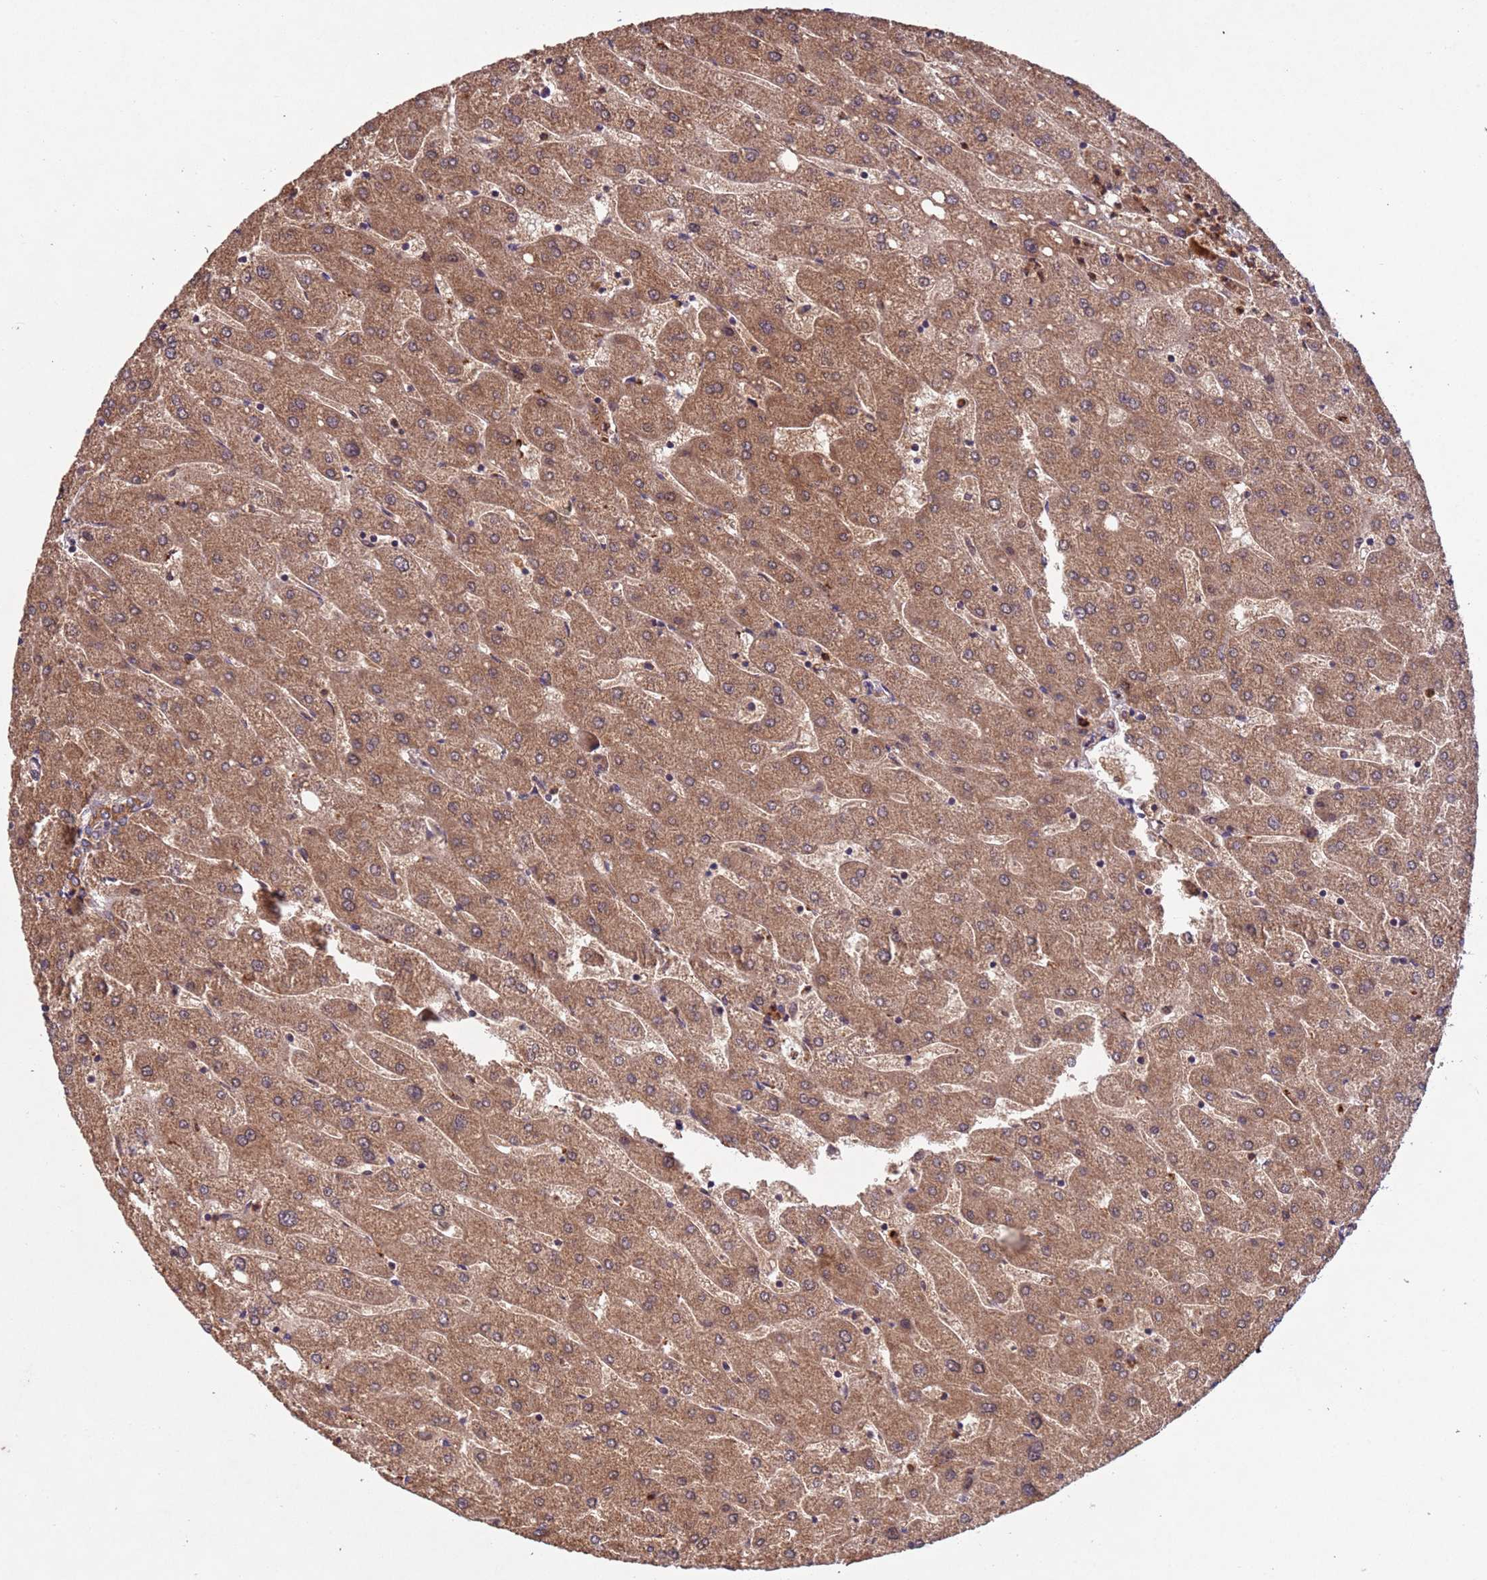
{"staining": {"intensity": "moderate", "quantity": ">75%", "location": "cytoplasmic/membranous"}, "tissue": "liver", "cell_type": "Cholangiocytes", "image_type": "normal", "snomed": [{"axis": "morphology", "description": "Normal tissue, NOS"}, {"axis": "topography", "description": "Liver"}], "caption": "Approximately >75% of cholangiocytes in normal human liver show moderate cytoplasmic/membranous protein positivity as visualized by brown immunohistochemical staining.", "gene": "FASTKD1", "patient": {"sex": "male", "age": 67}}